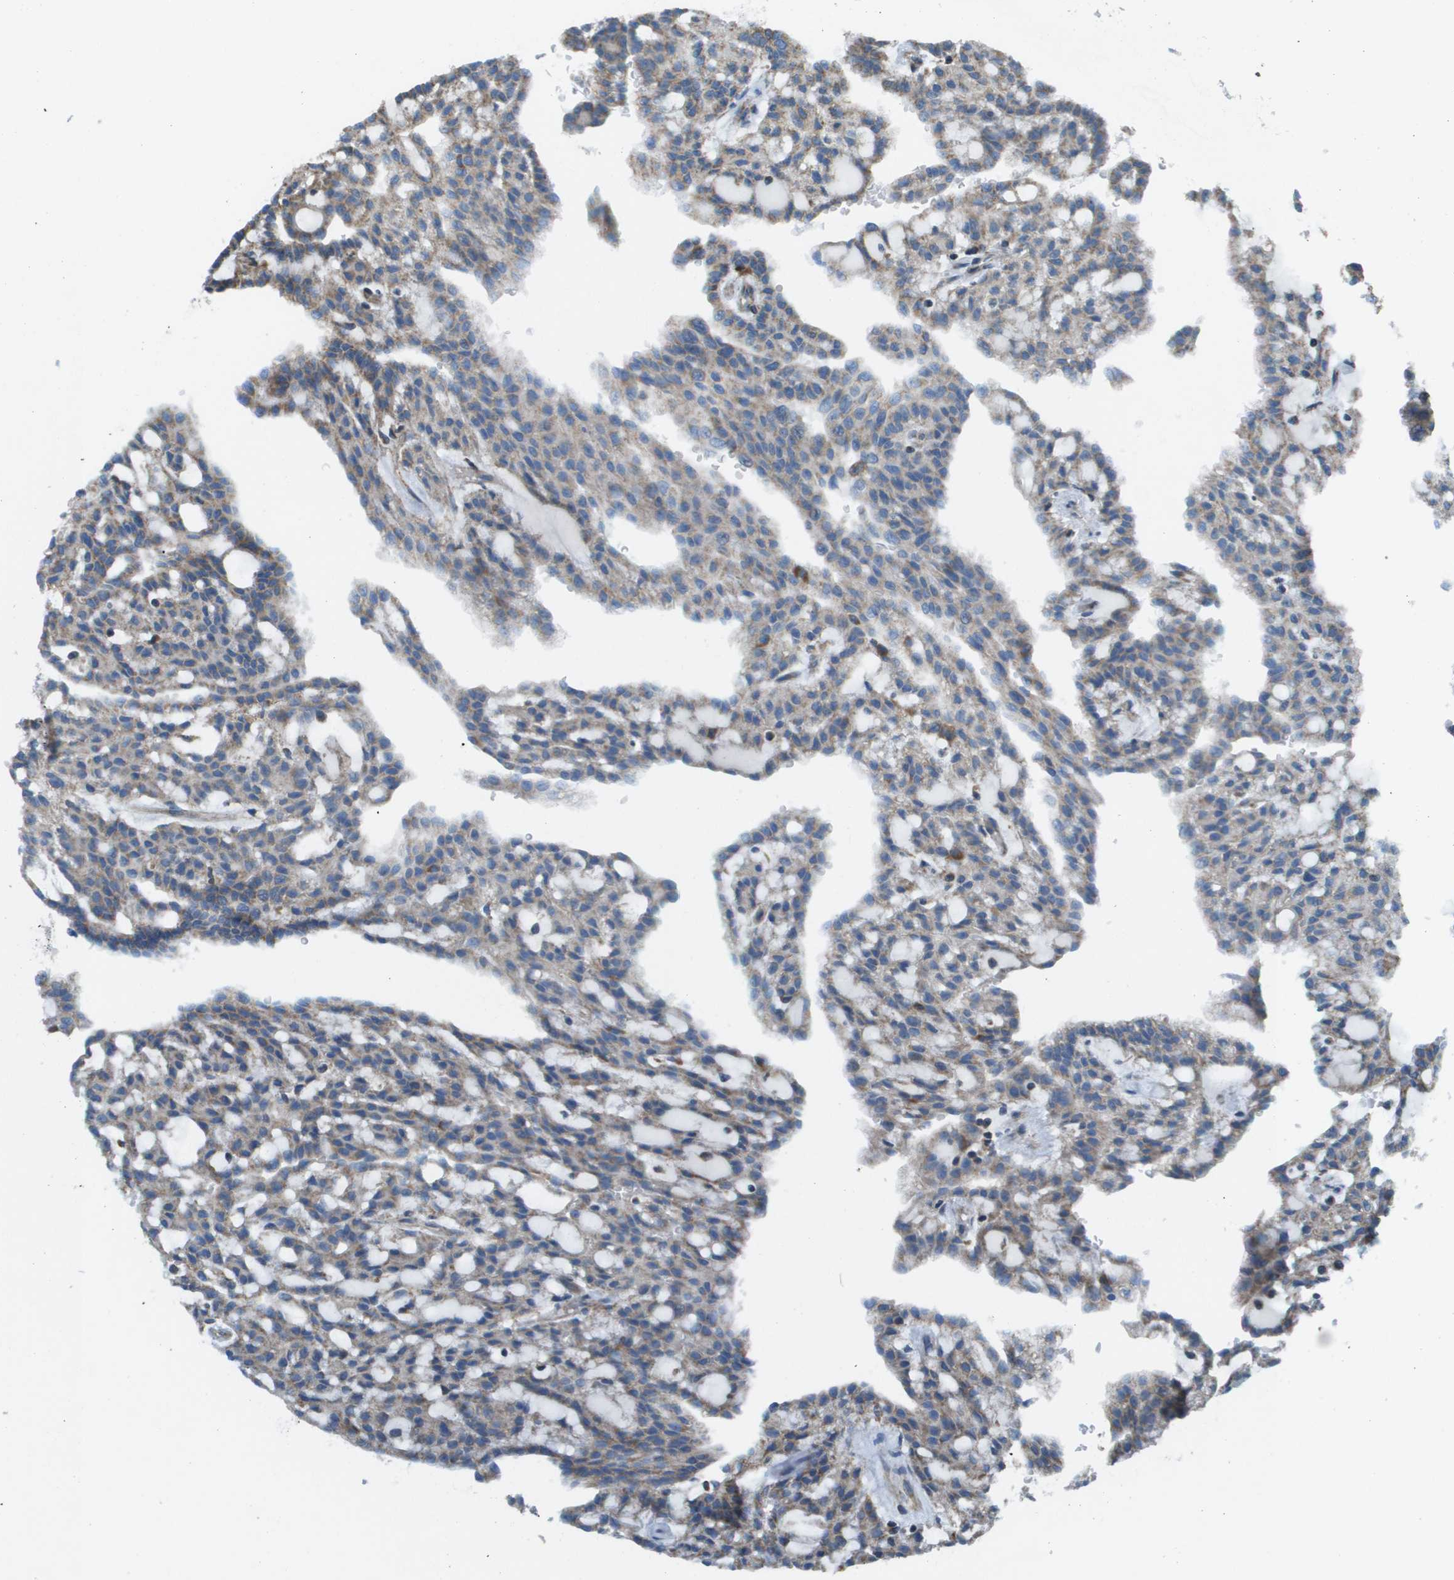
{"staining": {"intensity": "moderate", "quantity": "25%-75%", "location": "cytoplasmic/membranous"}, "tissue": "renal cancer", "cell_type": "Tumor cells", "image_type": "cancer", "snomed": [{"axis": "morphology", "description": "Adenocarcinoma, NOS"}, {"axis": "topography", "description": "Kidney"}], "caption": "The micrograph reveals immunohistochemical staining of renal adenocarcinoma. There is moderate cytoplasmic/membranous staining is seen in about 25%-75% of tumor cells. (brown staining indicates protein expression, while blue staining denotes nuclei).", "gene": "TAOK3", "patient": {"sex": "male", "age": 63}}